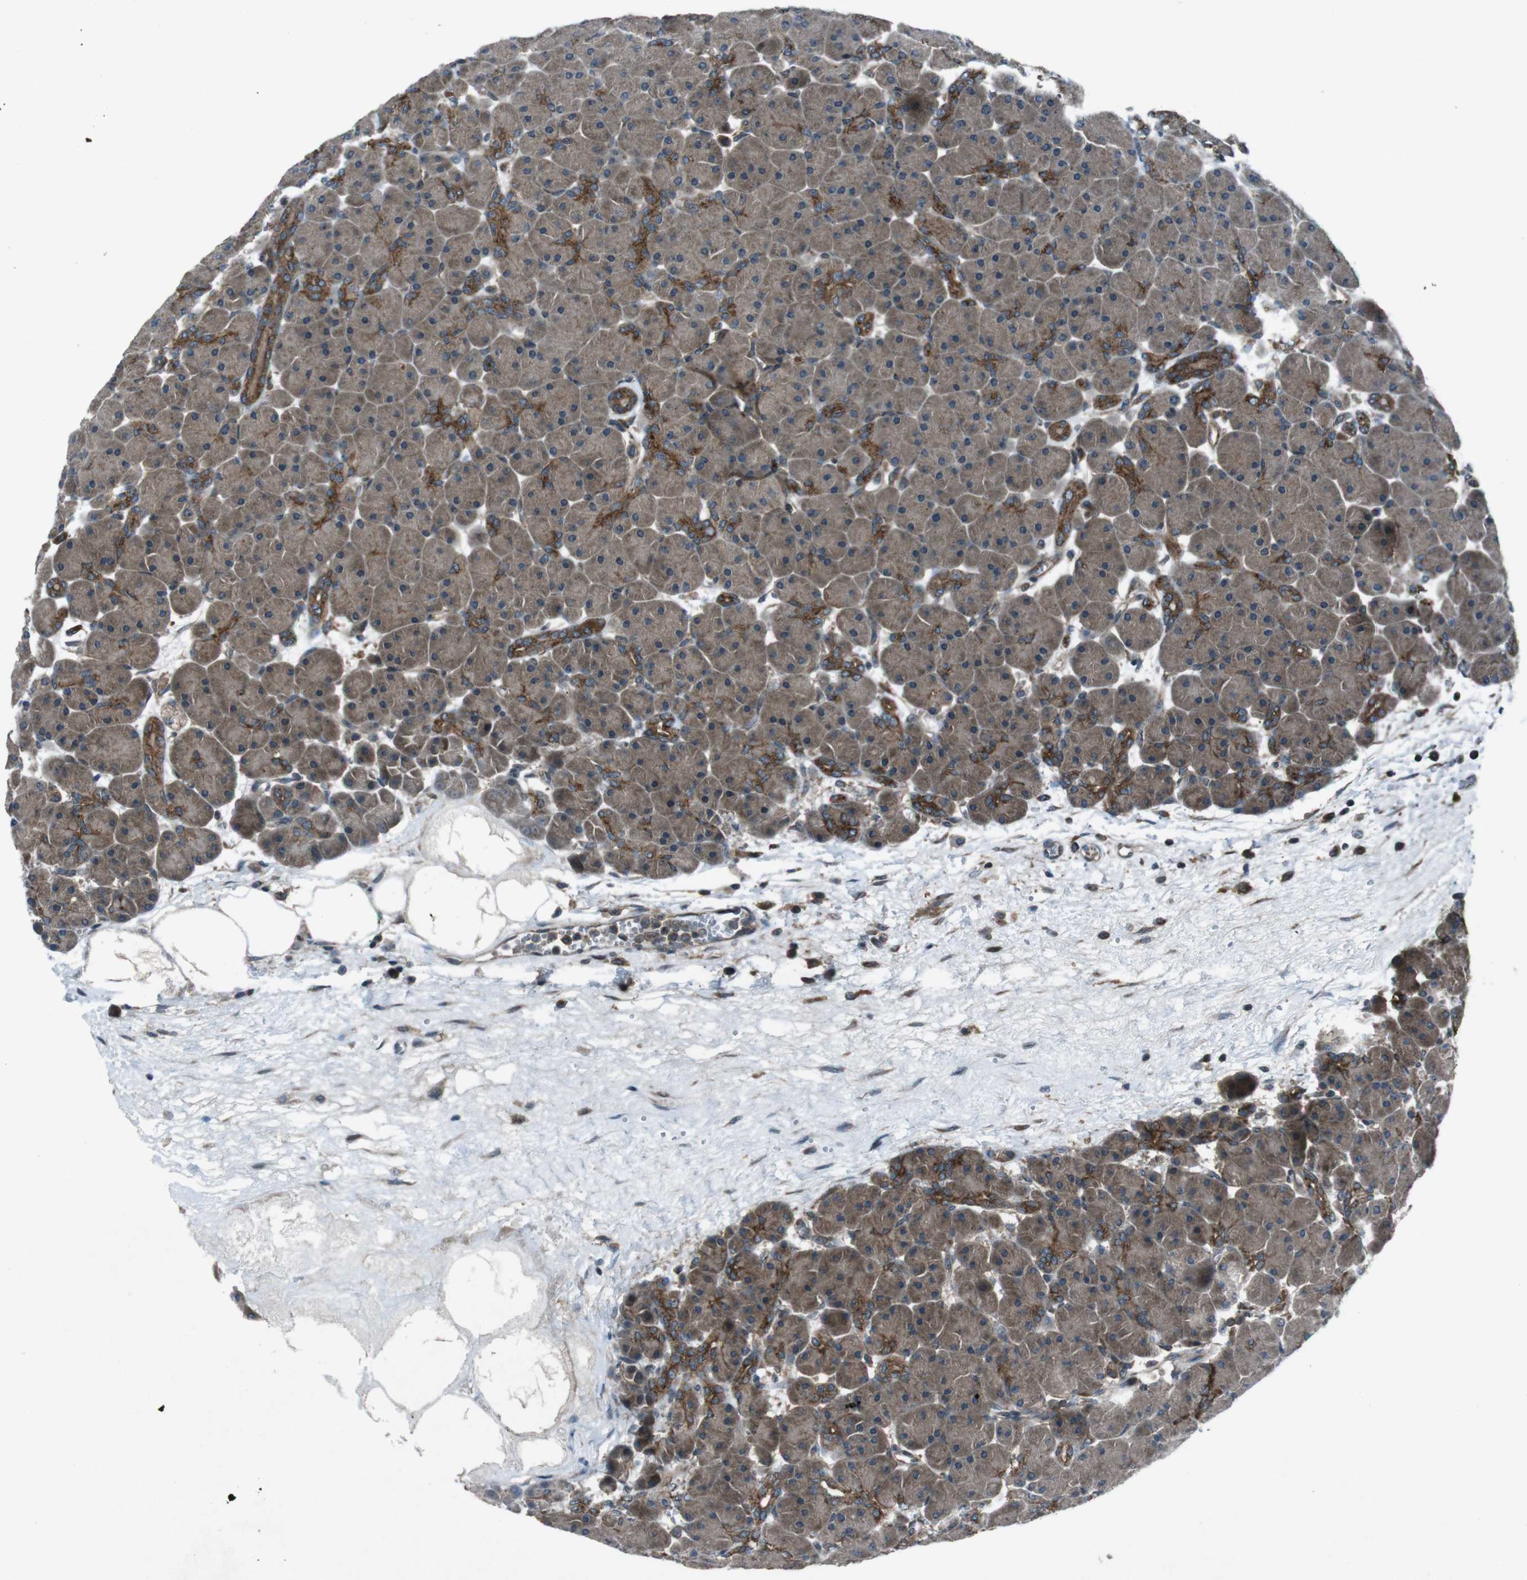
{"staining": {"intensity": "moderate", "quantity": ">75%", "location": "cytoplasmic/membranous"}, "tissue": "pancreas", "cell_type": "Exocrine glandular cells", "image_type": "normal", "snomed": [{"axis": "morphology", "description": "Normal tissue, NOS"}, {"axis": "topography", "description": "Pancreas"}], "caption": "Immunohistochemical staining of normal human pancreas demonstrates moderate cytoplasmic/membranous protein staining in about >75% of exocrine glandular cells.", "gene": "SLC27A4", "patient": {"sex": "male", "age": 66}}